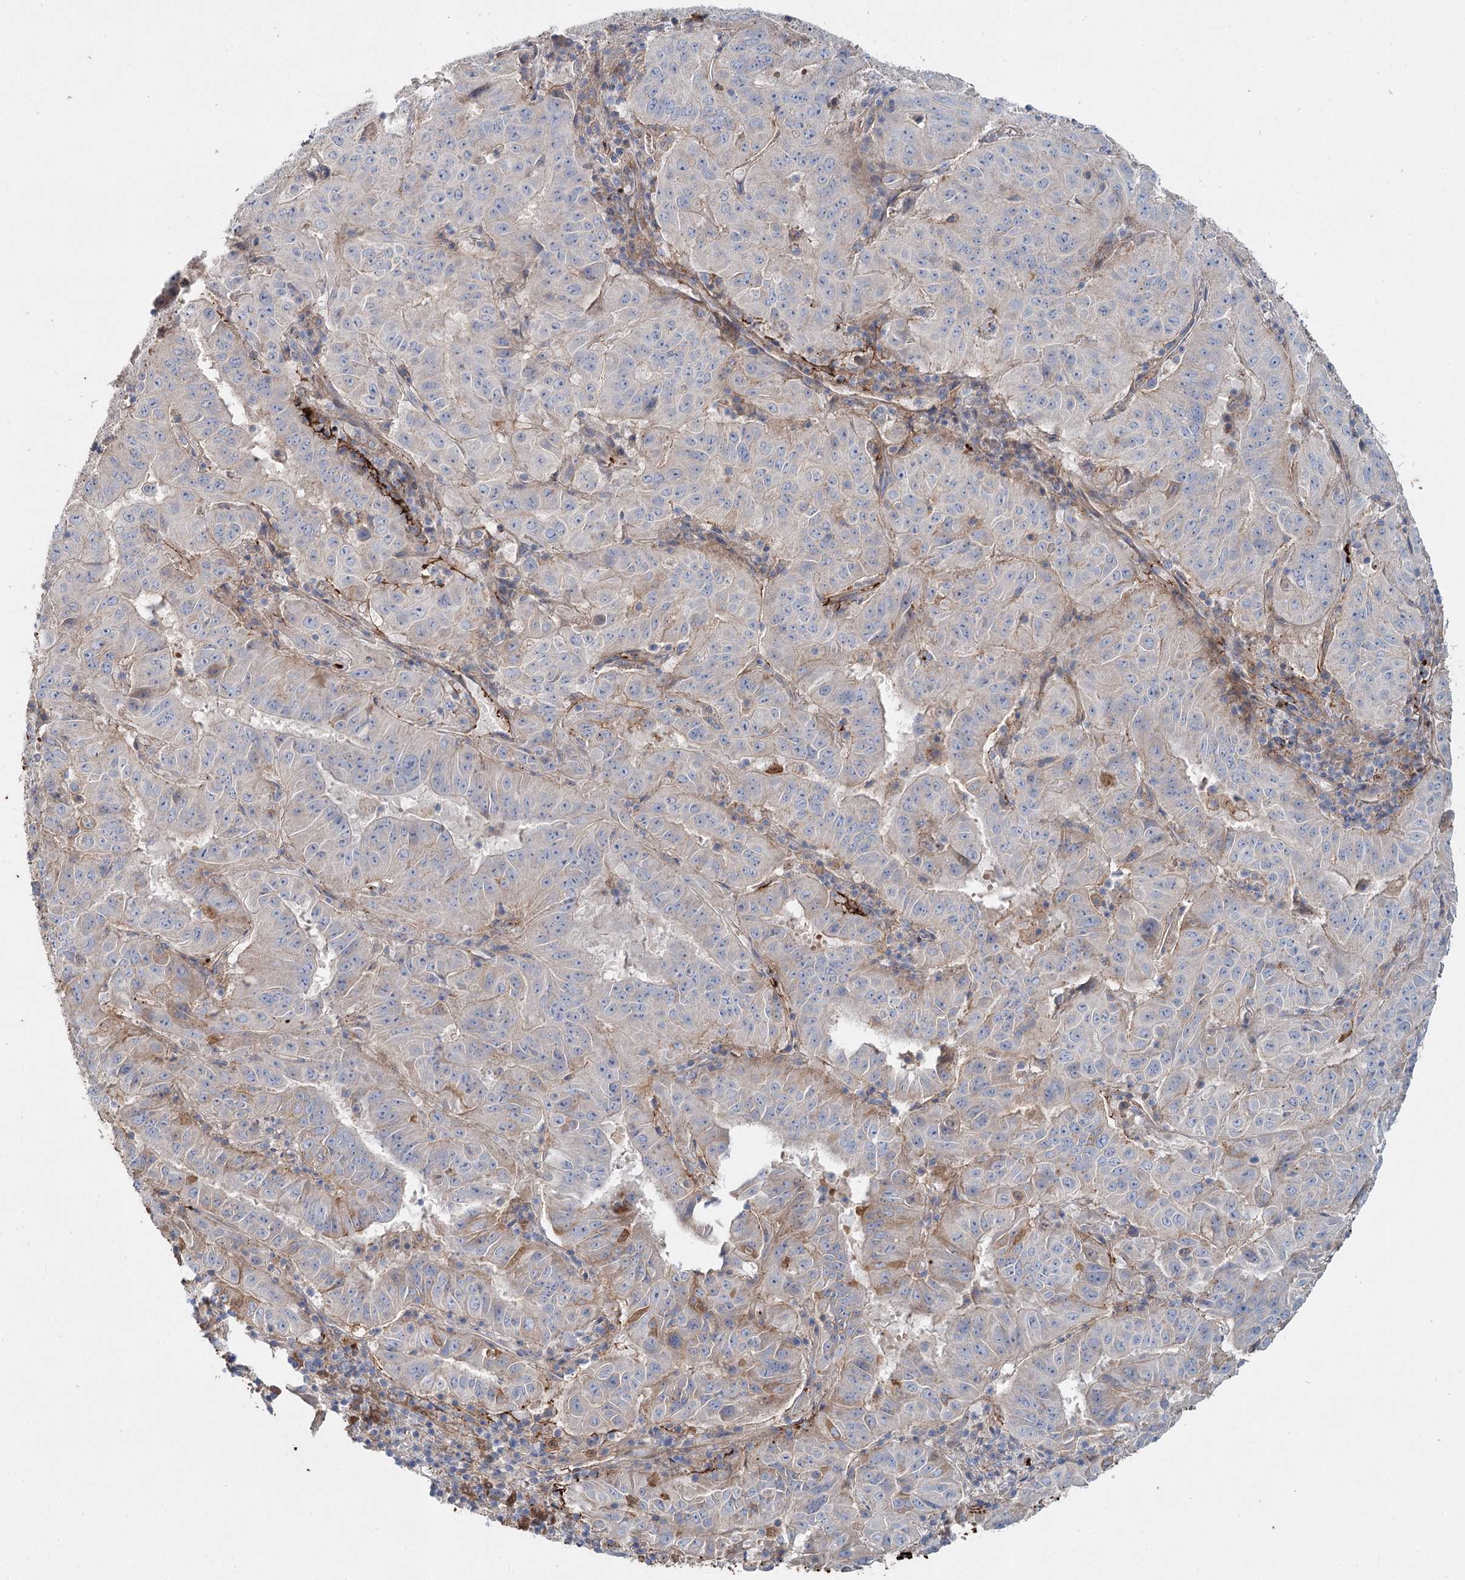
{"staining": {"intensity": "moderate", "quantity": "<25%", "location": "cytoplasmic/membranous"}, "tissue": "pancreatic cancer", "cell_type": "Tumor cells", "image_type": "cancer", "snomed": [{"axis": "morphology", "description": "Adenocarcinoma, NOS"}, {"axis": "topography", "description": "Pancreas"}], "caption": "Moderate cytoplasmic/membranous positivity for a protein is seen in approximately <25% of tumor cells of pancreatic adenocarcinoma using IHC.", "gene": "ALKBH8", "patient": {"sex": "male", "age": 63}}